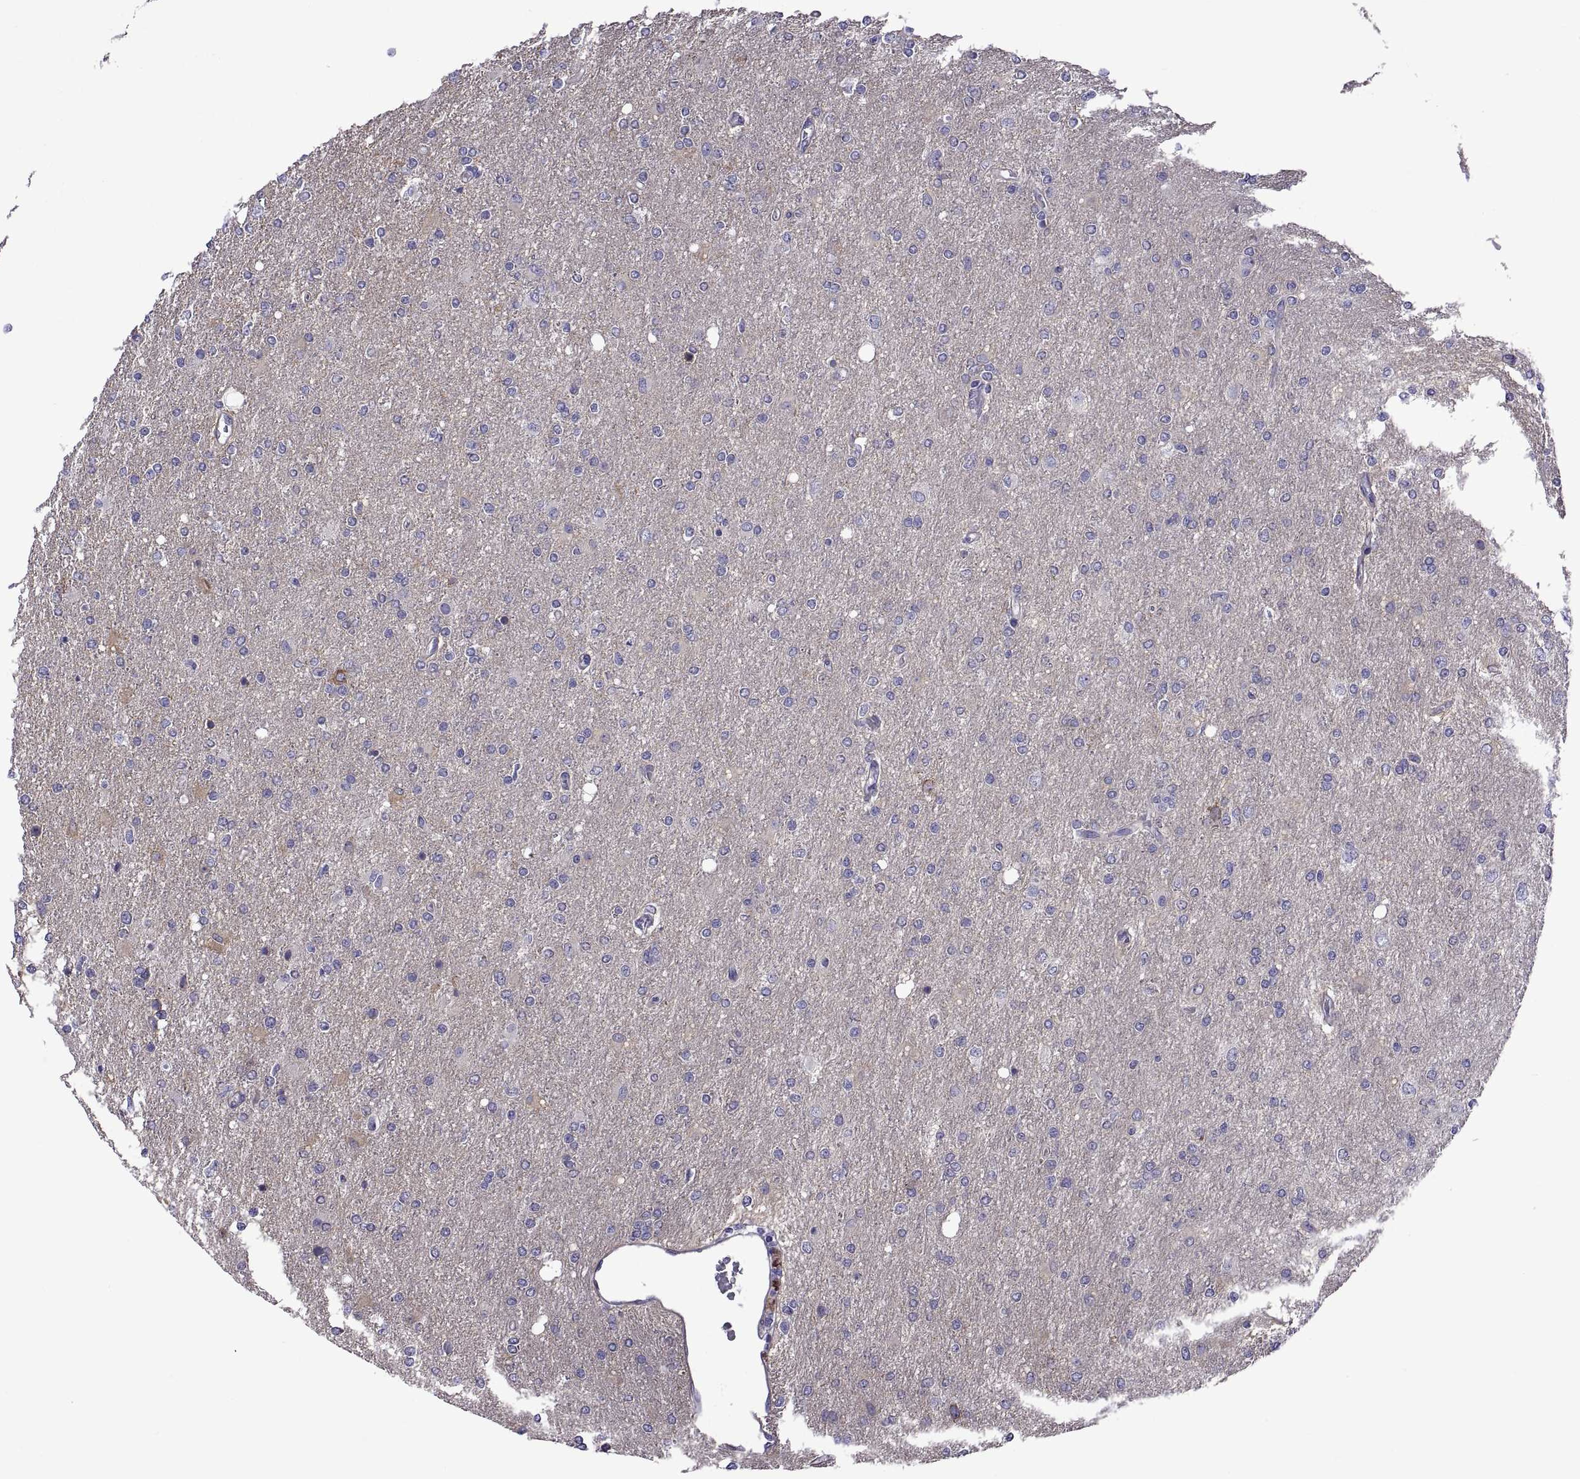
{"staining": {"intensity": "negative", "quantity": "none", "location": "none"}, "tissue": "glioma", "cell_type": "Tumor cells", "image_type": "cancer", "snomed": [{"axis": "morphology", "description": "Glioma, malignant, High grade"}, {"axis": "topography", "description": "Cerebral cortex"}], "caption": "This histopathology image is of malignant glioma (high-grade) stained with IHC to label a protein in brown with the nuclei are counter-stained blue. There is no staining in tumor cells.", "gene": "TMC3", "patient": {"sex": "male", "age": 70}}